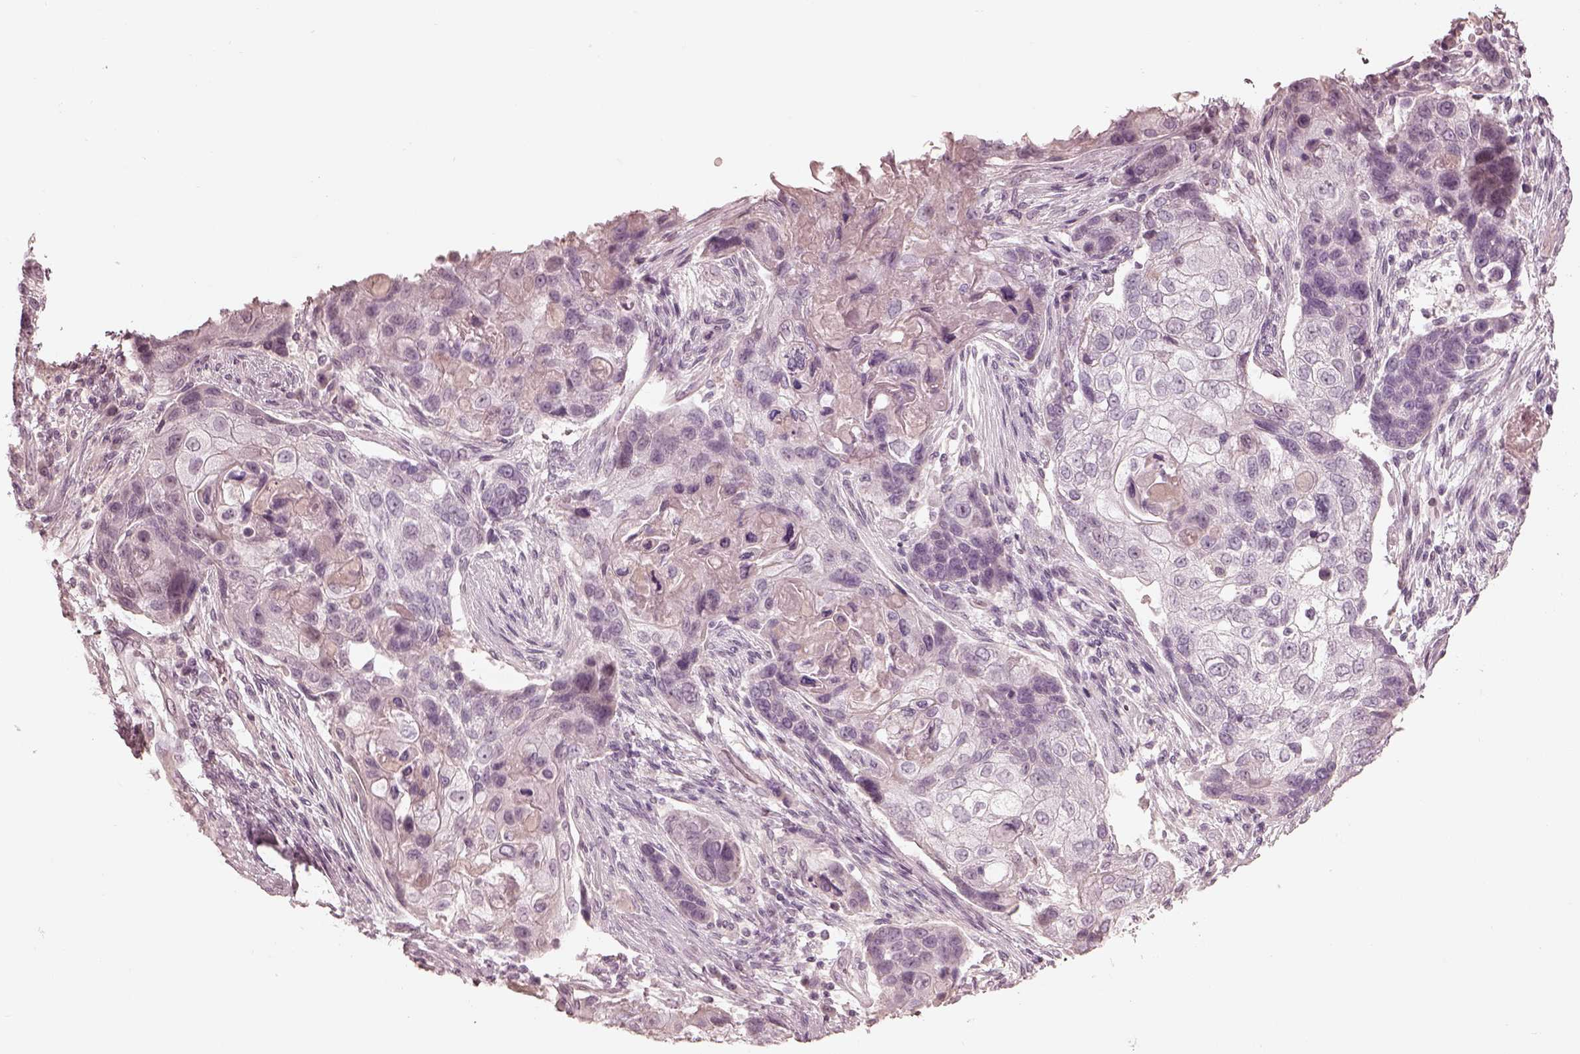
{"staining": {"intensity": "negative", "quantity": "none", "location": "none"}, "tissue": "lung cancer", "cell_type": "Tumor cells", "image_type": "cancer", "snomed": [{"axis": "morphology", "description": "Squamous cell carcinoma, NOS"}, {"axis": "topography", "description": "Lung"}], "caption": "An image of human squamous cell carcinoma (lung) is negative for staining in tumor cells. (DAB (3,3'-diaminobenzidine) immunohistochemistry (IHC) visualized using brightfield microscopy, high magnification).", "gene": "ADRB3", "patient": {"sex": "male", "age": 69}}